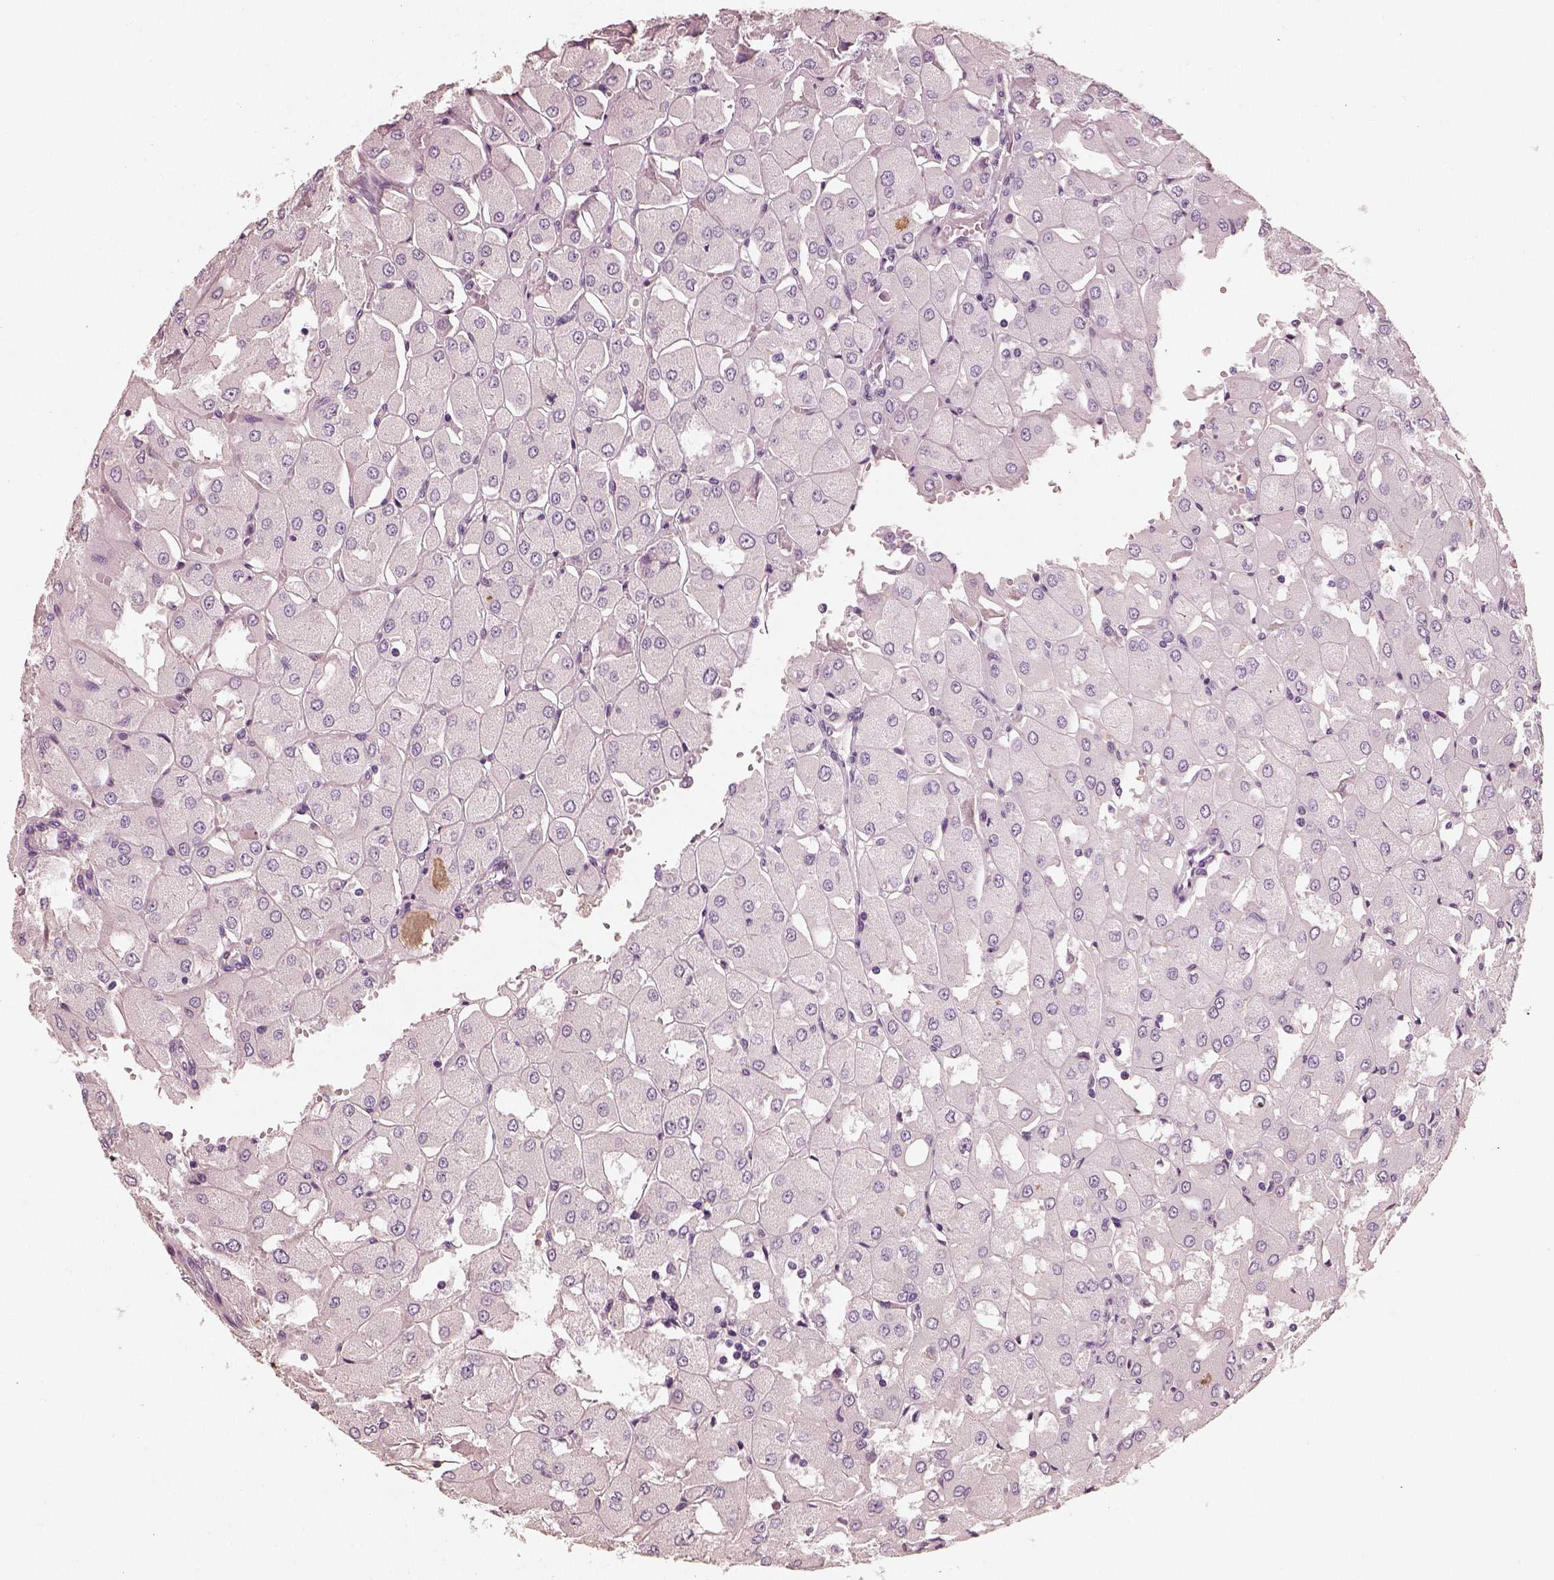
{"staining": {"intensity": "negative", "quantity": "none", "location": "none"}, "tissue": "renal cancer", "cell_type": "Tumor cells", "image_type": "cancer", "snomed": [{"axis": "morphology", "description": "Adenocarcinoma, NOS"}, {"axis": "topography", "description": "Kidney"}], "caption": "Immunohistochemistry (IHC) of renal adenocarcinoma demonstrates no expression in tumor cells. (DAB (3,3'-diaminobenzidine) IHC with hematoxylin counter stain).", "gene": "RS1", "patient": {"sex": "male", "age": 72}}